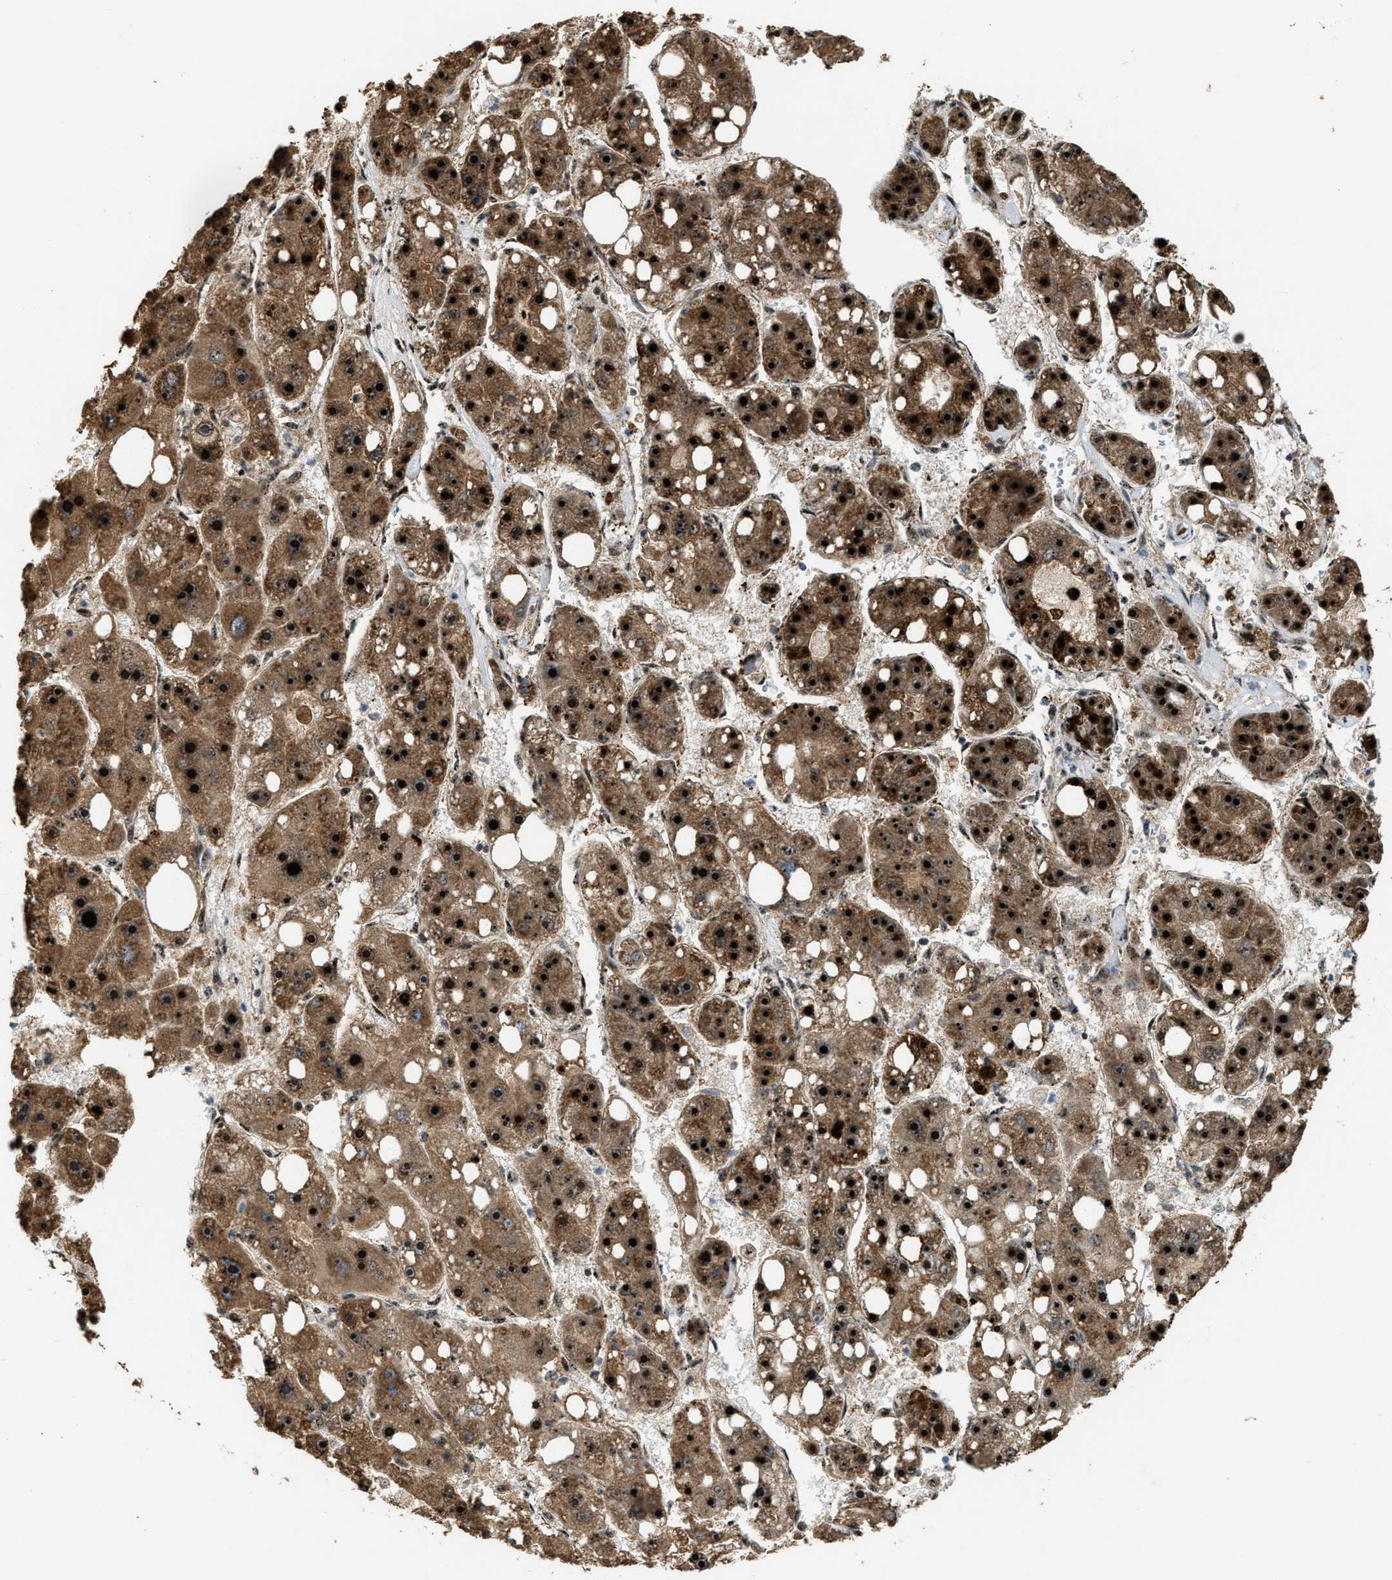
{"staining": {"intensity": "strong", "quantity": ">75%", "location": "cytoplasmic/membranous,nuclear"}, "tissue": "liver cancer", "cell_type": "Tumor cells", "image_type": "cancer", "snomed": [{"axis": "morphology", "description": "Carcinoma, Hepatocellular, NOS"}, {"axis": "topography", "description": "Liver"}], "caption": "Protein analysis of hepatocellular carcinoma (liver) tissue exhibits strong cytoplasmic/membranous and nuclear staining in about >75% of tumor cells.", "gene": "ZNF687", "patient": {"sex": "female", "age": 61}}